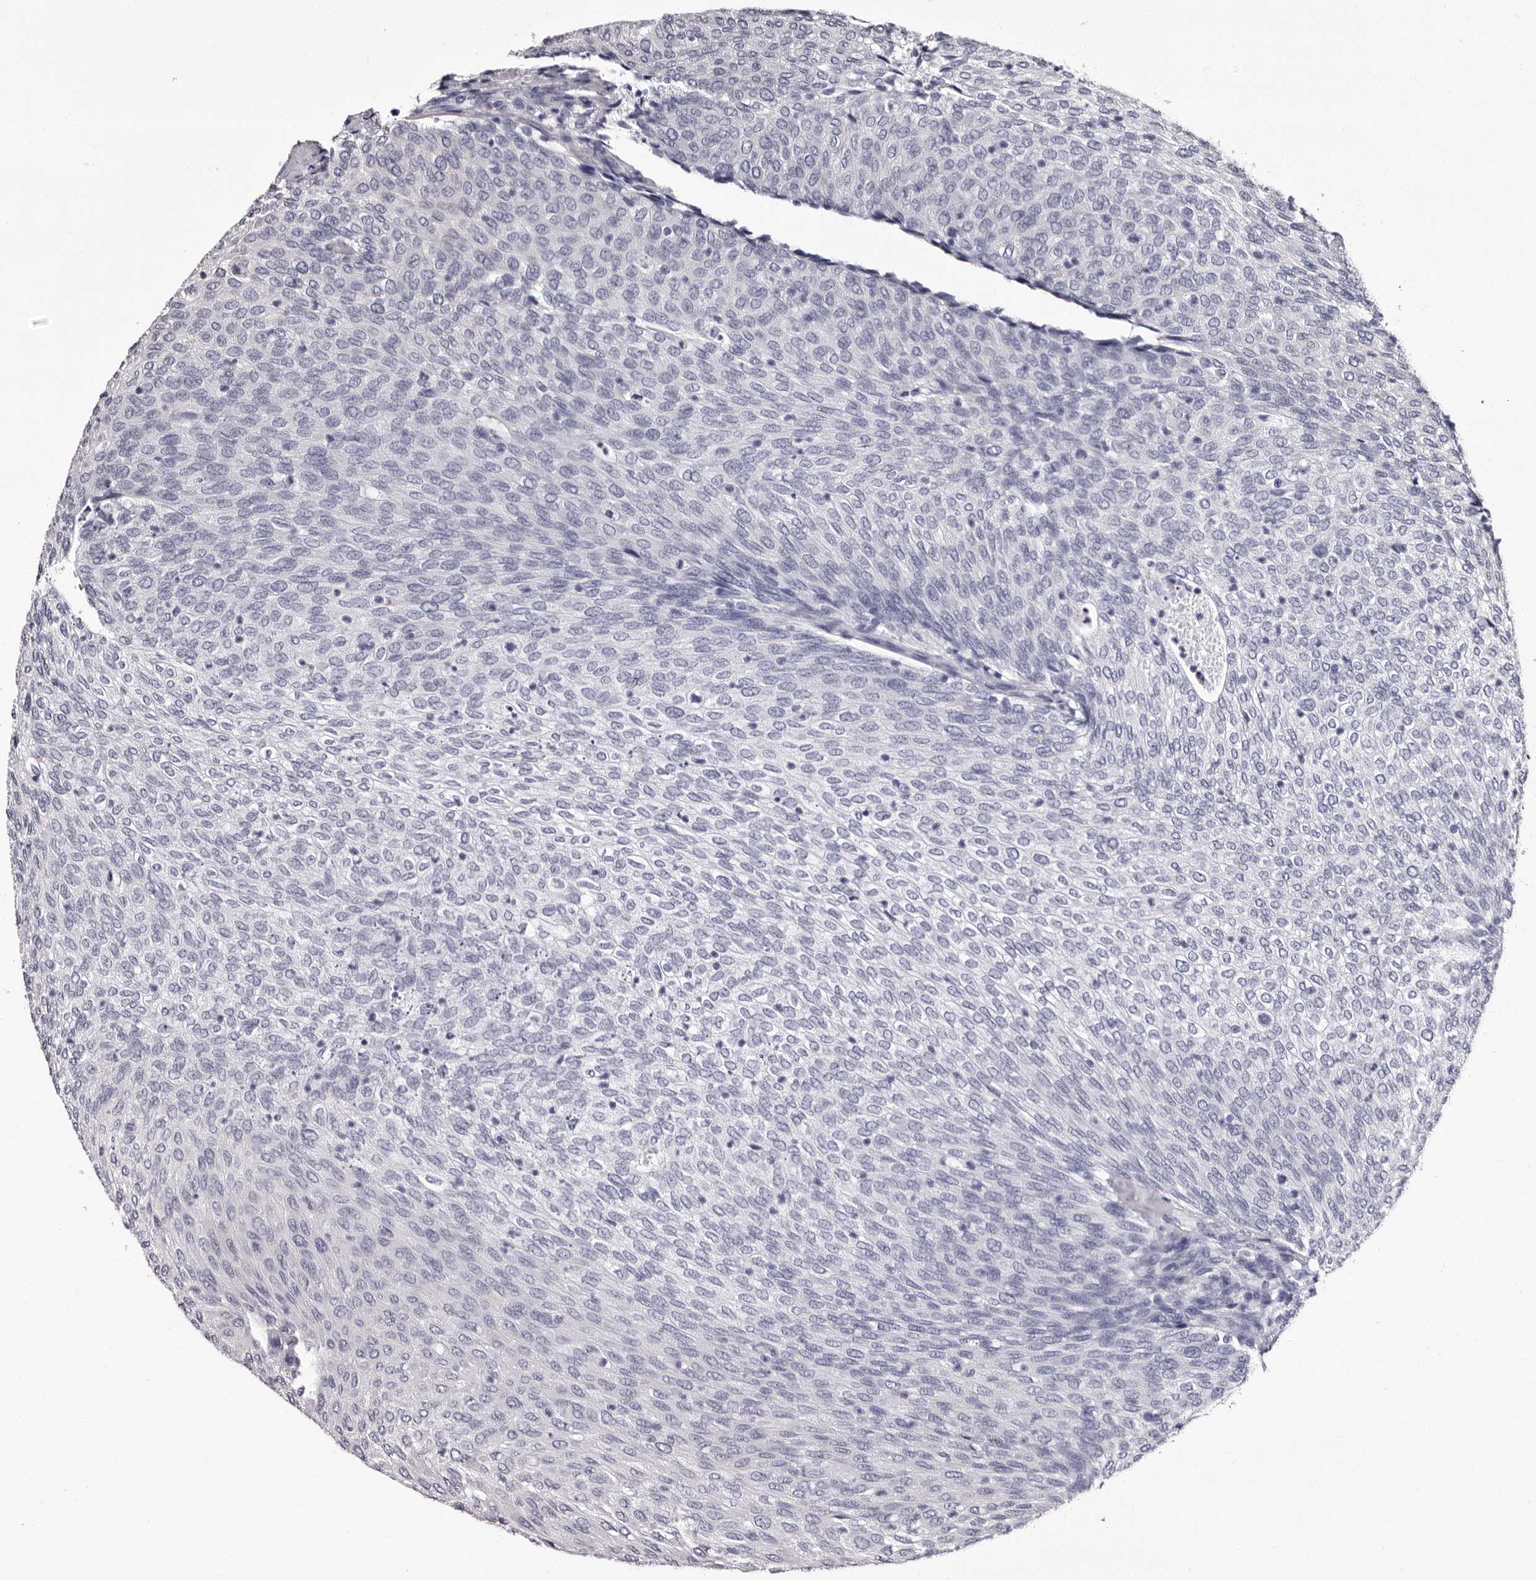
{"staining": {"intensity": "negative", "quantity": "none", "location": "none"}, "tissue": "urothelial cancer", "cell_type": "Tumor cells", "image_type": "cancer", "snomed": [{"axis": "morphology", "description": "Urothelial carcinoma, Low grade"}, {"axis": "topography", "description": "Urinary bladder"}], "caption": "Immunohistochemical staining of human urothelial cancer reveals no significant positivity in tumor cells.", "gene": "AUNIP", "patient": {"sex": "female", "age": 79}}